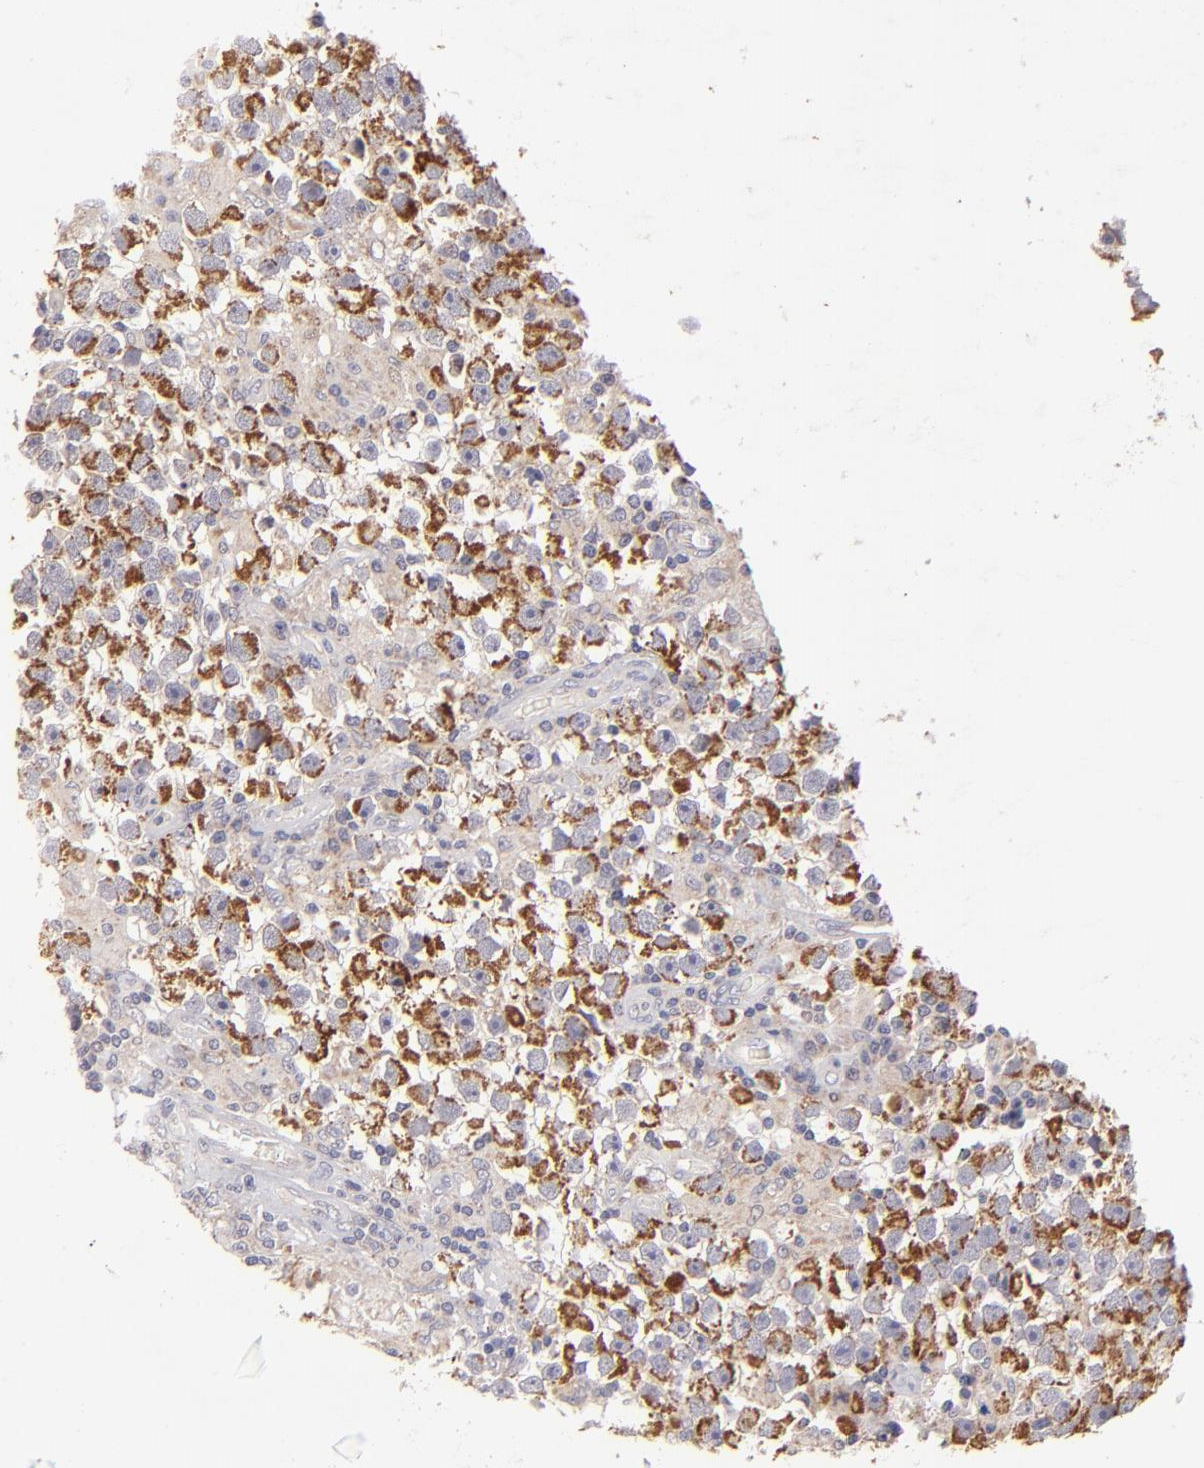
{"staining": {"intensity": "moderate", "quantity": ">75%", "location": "cytoplasmic/membranous"}, "tissue": "testis cancer", "cell_type": "Tumor cells", "image_type": "cancer", "snomed": [{"axis": "morphology", "description": "Seminoma, NOS"}, {"axis": "topography", "description": "Testis"}], "caption": "Immunohistochemical staining of testis cancer reveals medium levels of moderate cytoplasmic/membranous protein positivity in about >75% of tumor cells.", "gene": "HCCS", "patient": {"sex": "male", "age": 33}}